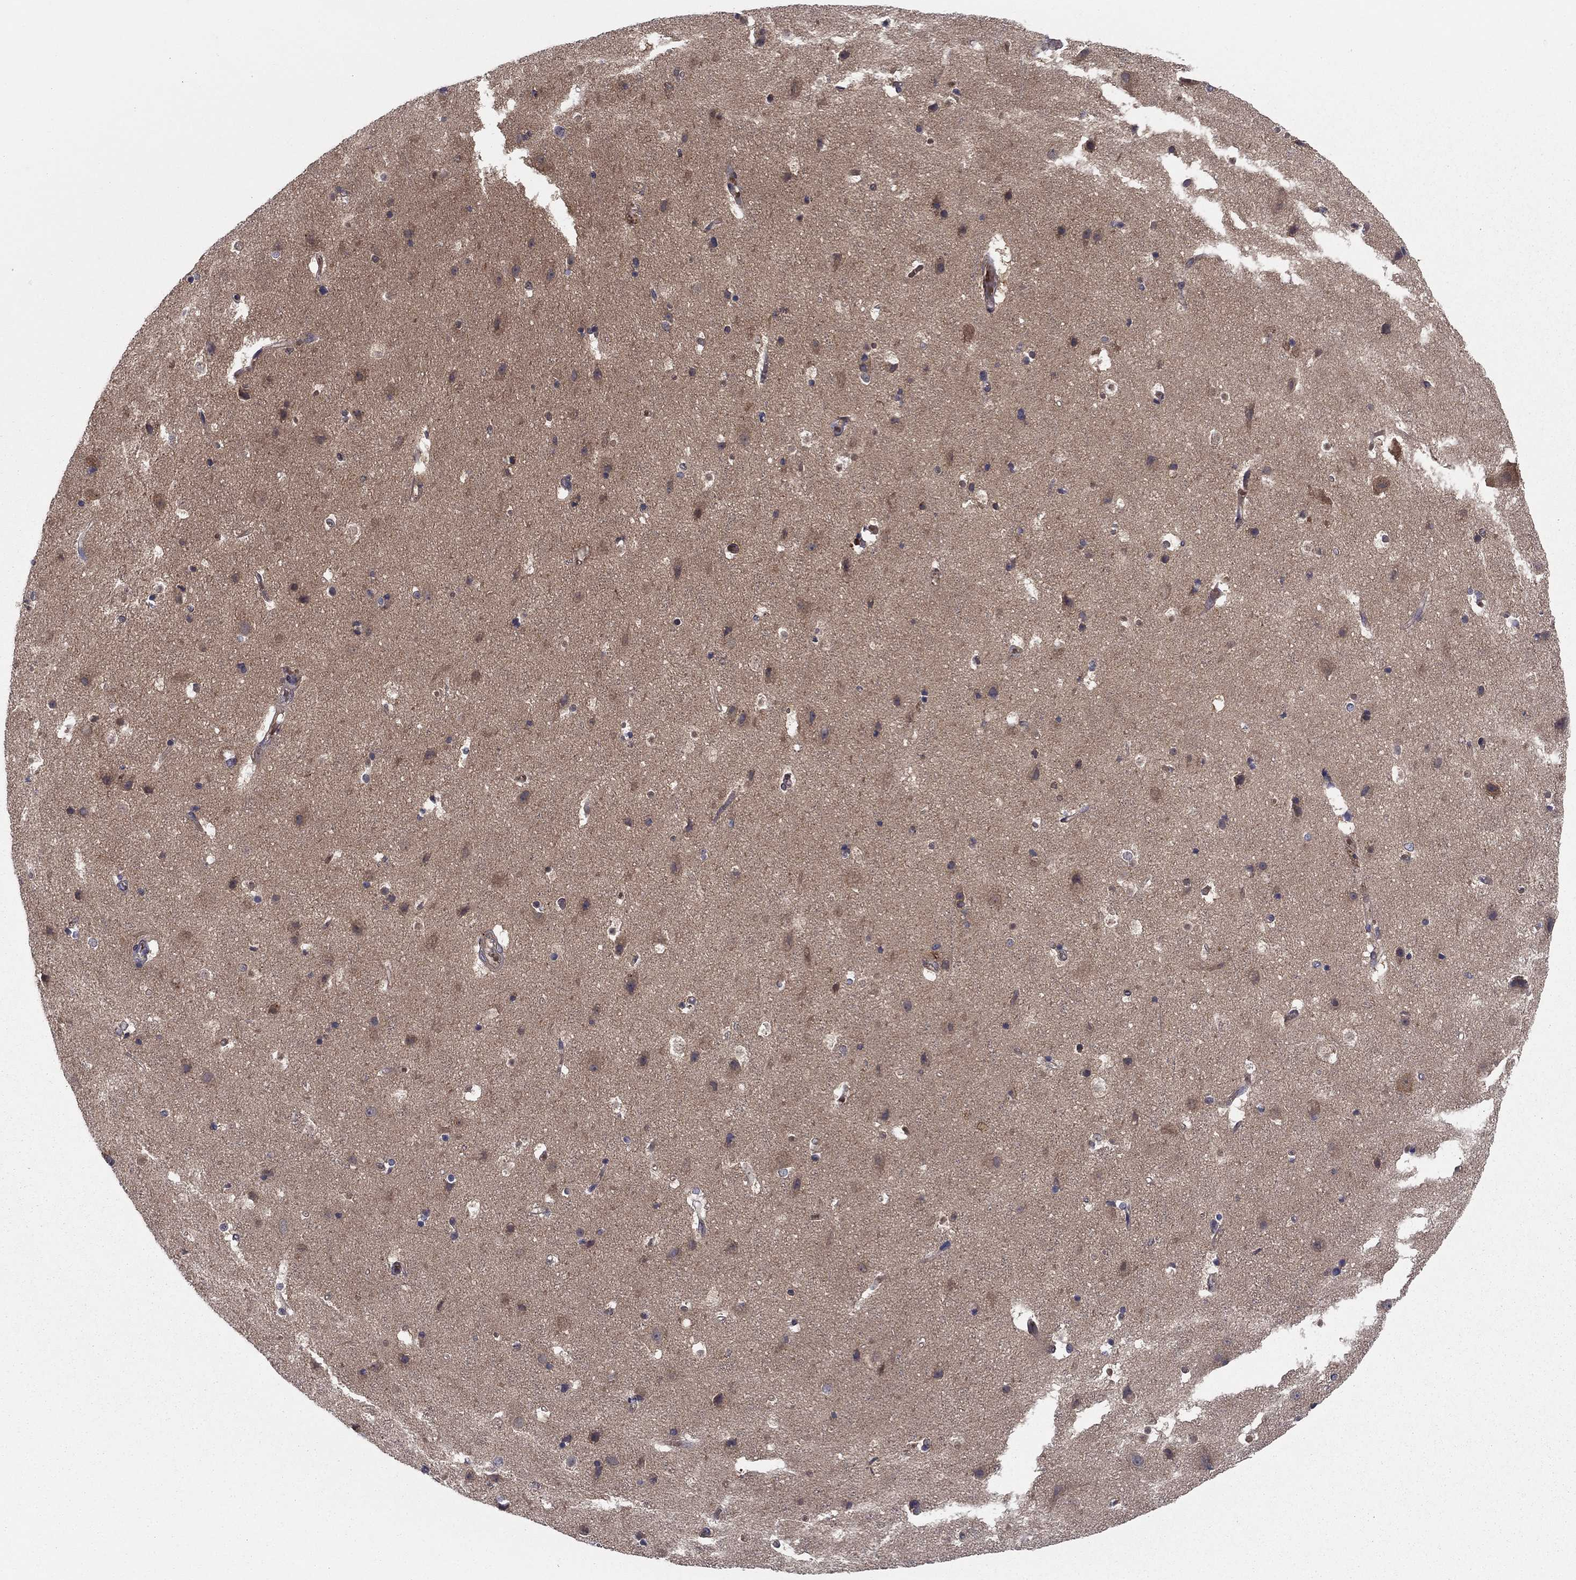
{"staining": {"intensity": "negative", "quantity": "none", "location": "none"}, "tissue": "cerebral cortex", "cell_type": "Endothelial cells", "image_type": "normal", "snomed": [{"axis": "morphology", "description": "Normal tissue, NOS"}, {"axis": "topography", "description": "Cerebral cortex"}], "caption": "An IHC photomicrograph of benign cerebral cortex is shown. There is no staining in endothelial cells of cerebral cortex.", "gene": "RNF123", "patient": {"sex": "female", "age": 52}}